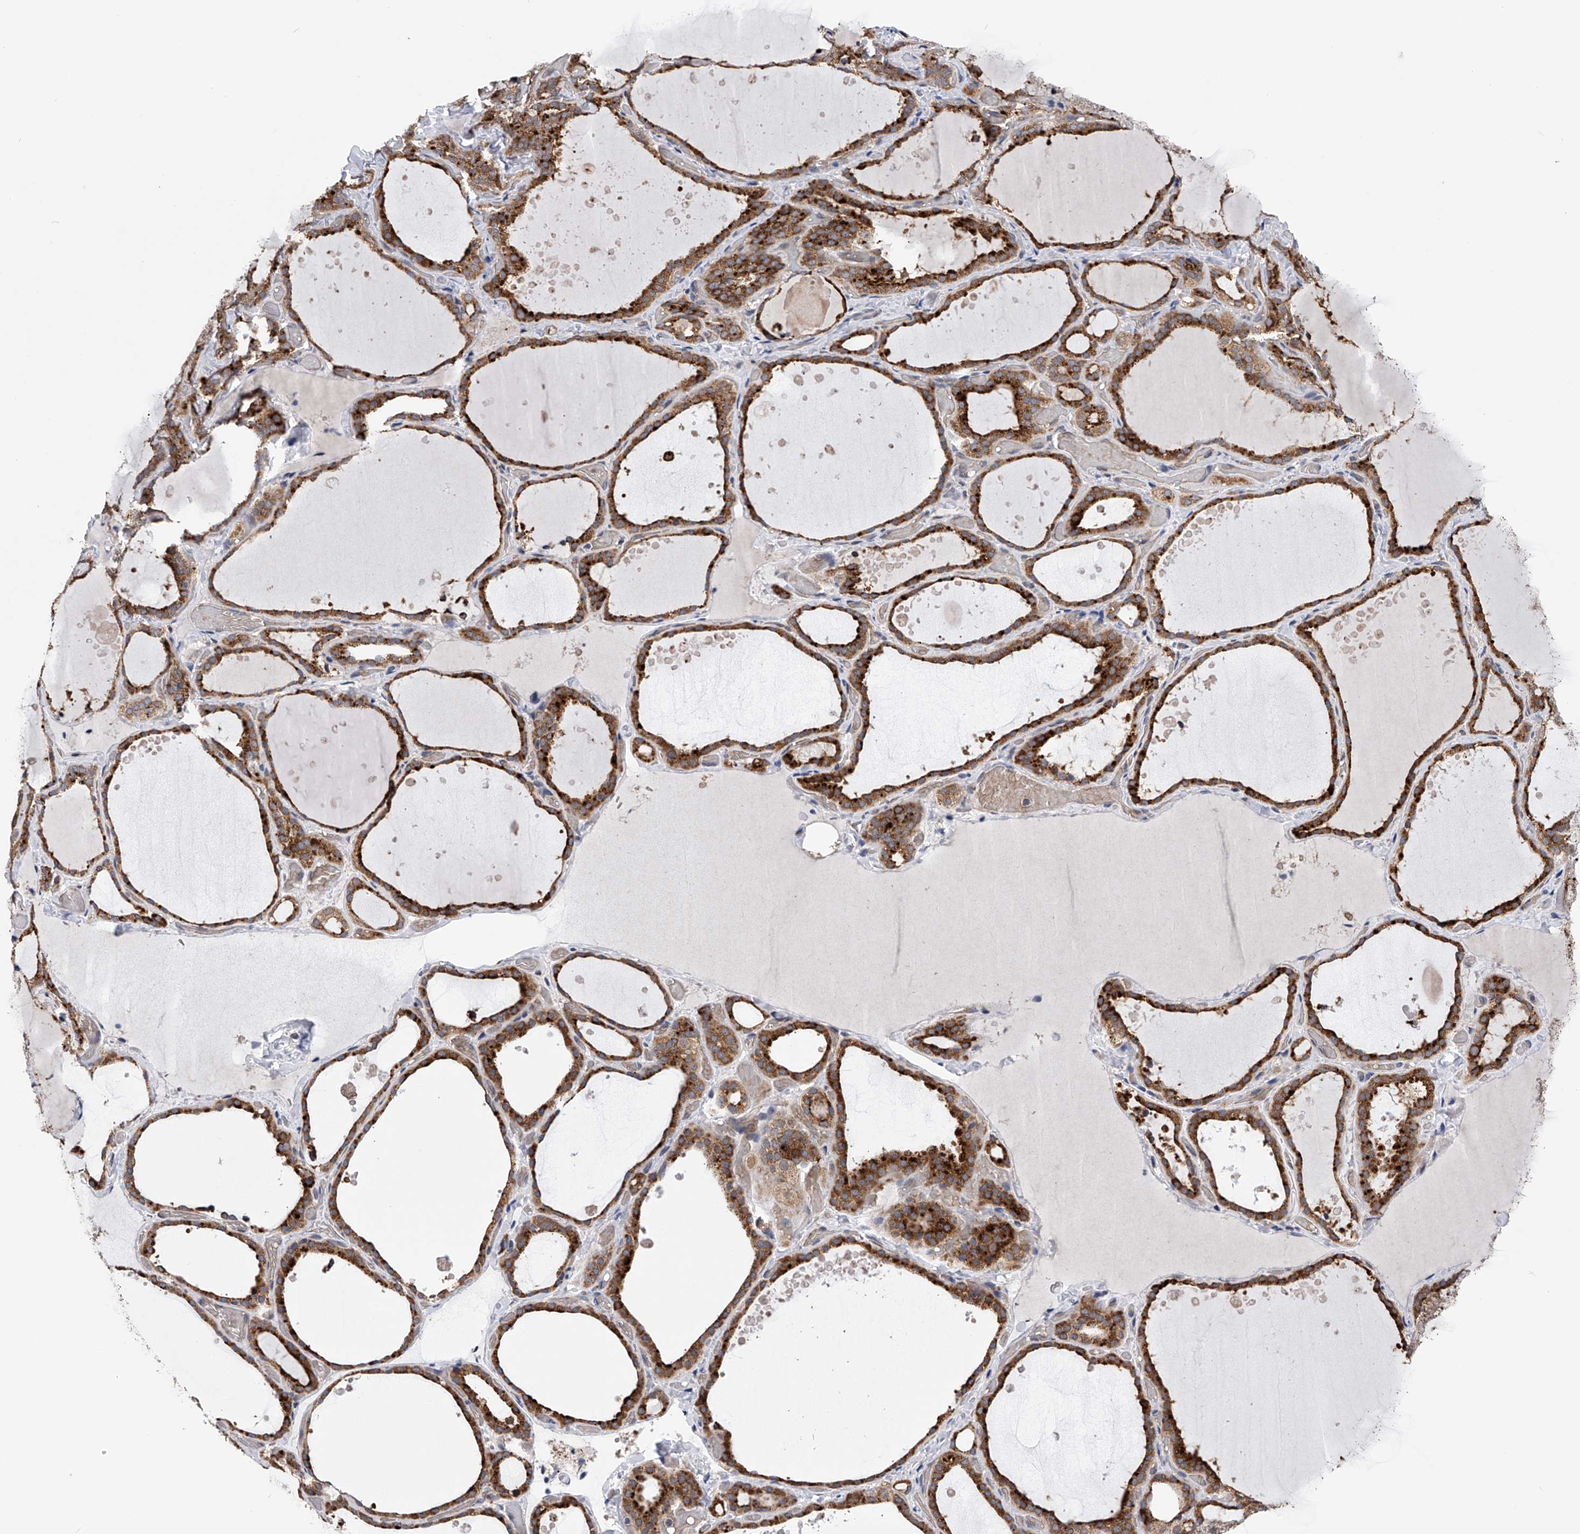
{"staining": {"intensity": "strong", "quantity": ">75%", "location": "cytoplasmic/membranous"}, "tissue": "thyroid gland", "cell_type": "Glandular cells", "image_type": "normal", "snomed": [{"axis": "morphology", "description": "Normal tissue, NOS"}, {"axis": "topography", "description": "Thyroid gland"}], "caption": "Glandular cells reveal high levels of strong cytoplasmic/membranous positivity in approximately >75% of cells in normal thyroid gland.", "gene": "SPOCK1", "patient": {"sex": "female", "age": 44}}